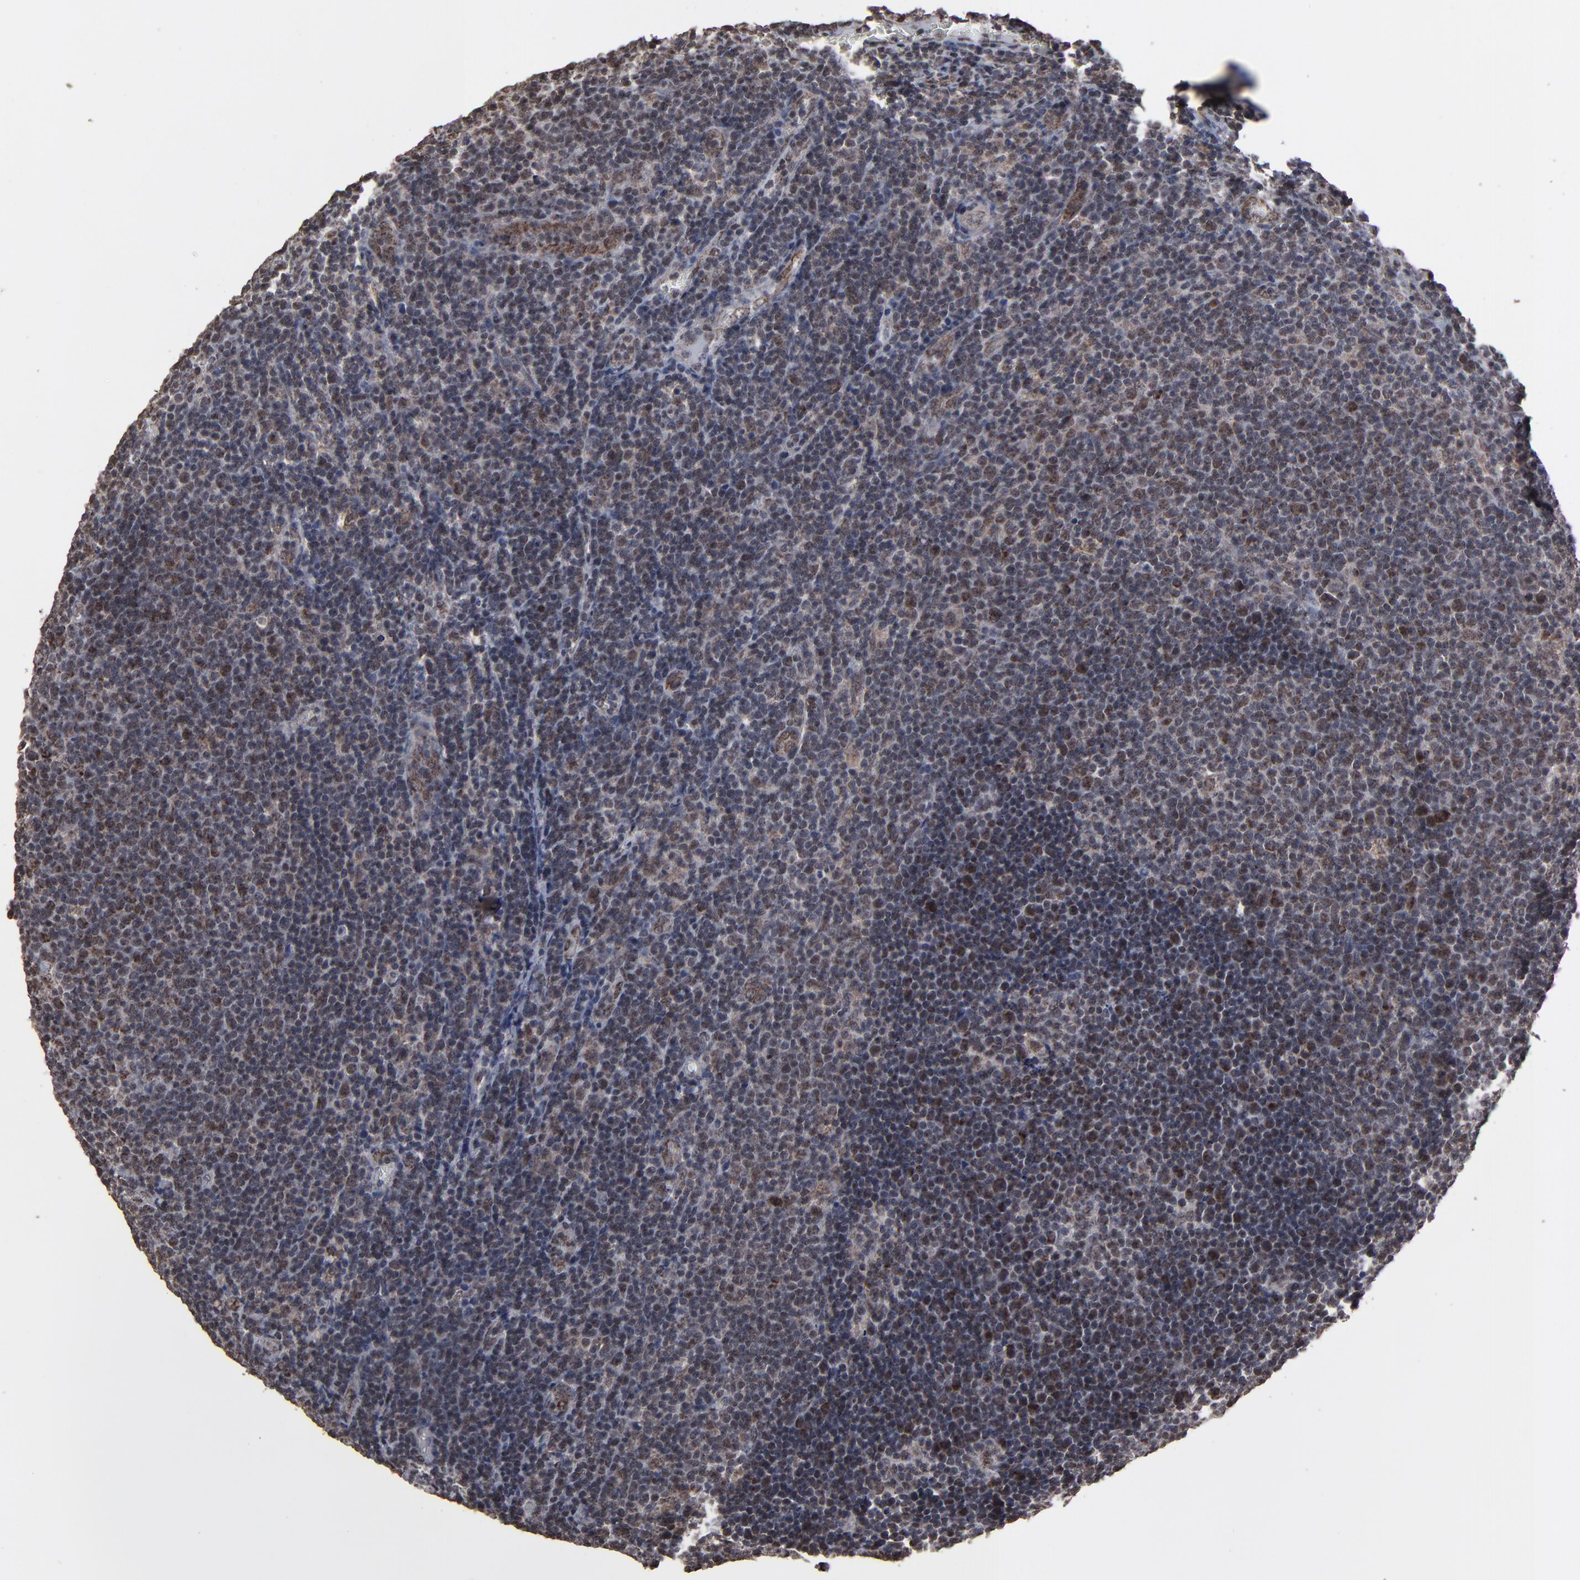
{"staining": {"intensity": "weak", "quantity": "25%-75%", "location": "nuclear"}, "tissue": "lymphoma", "cell_type": "Tumor cells", "image_type": "cancer", "snomed": [{"axis": "morphology", "description": "Malignant lymphoma, non-Hodgkin's type, Low grade"}, {"axis": "topography", "description": "Lymph node"}], "caption": "Low-grade malignant lymphoma, non-Hodgkin's type was stained to show a protein in brown. There is low levels of weak nuclear positivity in about 25%-75% of tumor cells. (DAB IHC with brightfield microscopy, high magnification).", "gene": "BNIP3", "patient": {"sex": "male", "age": 74}}